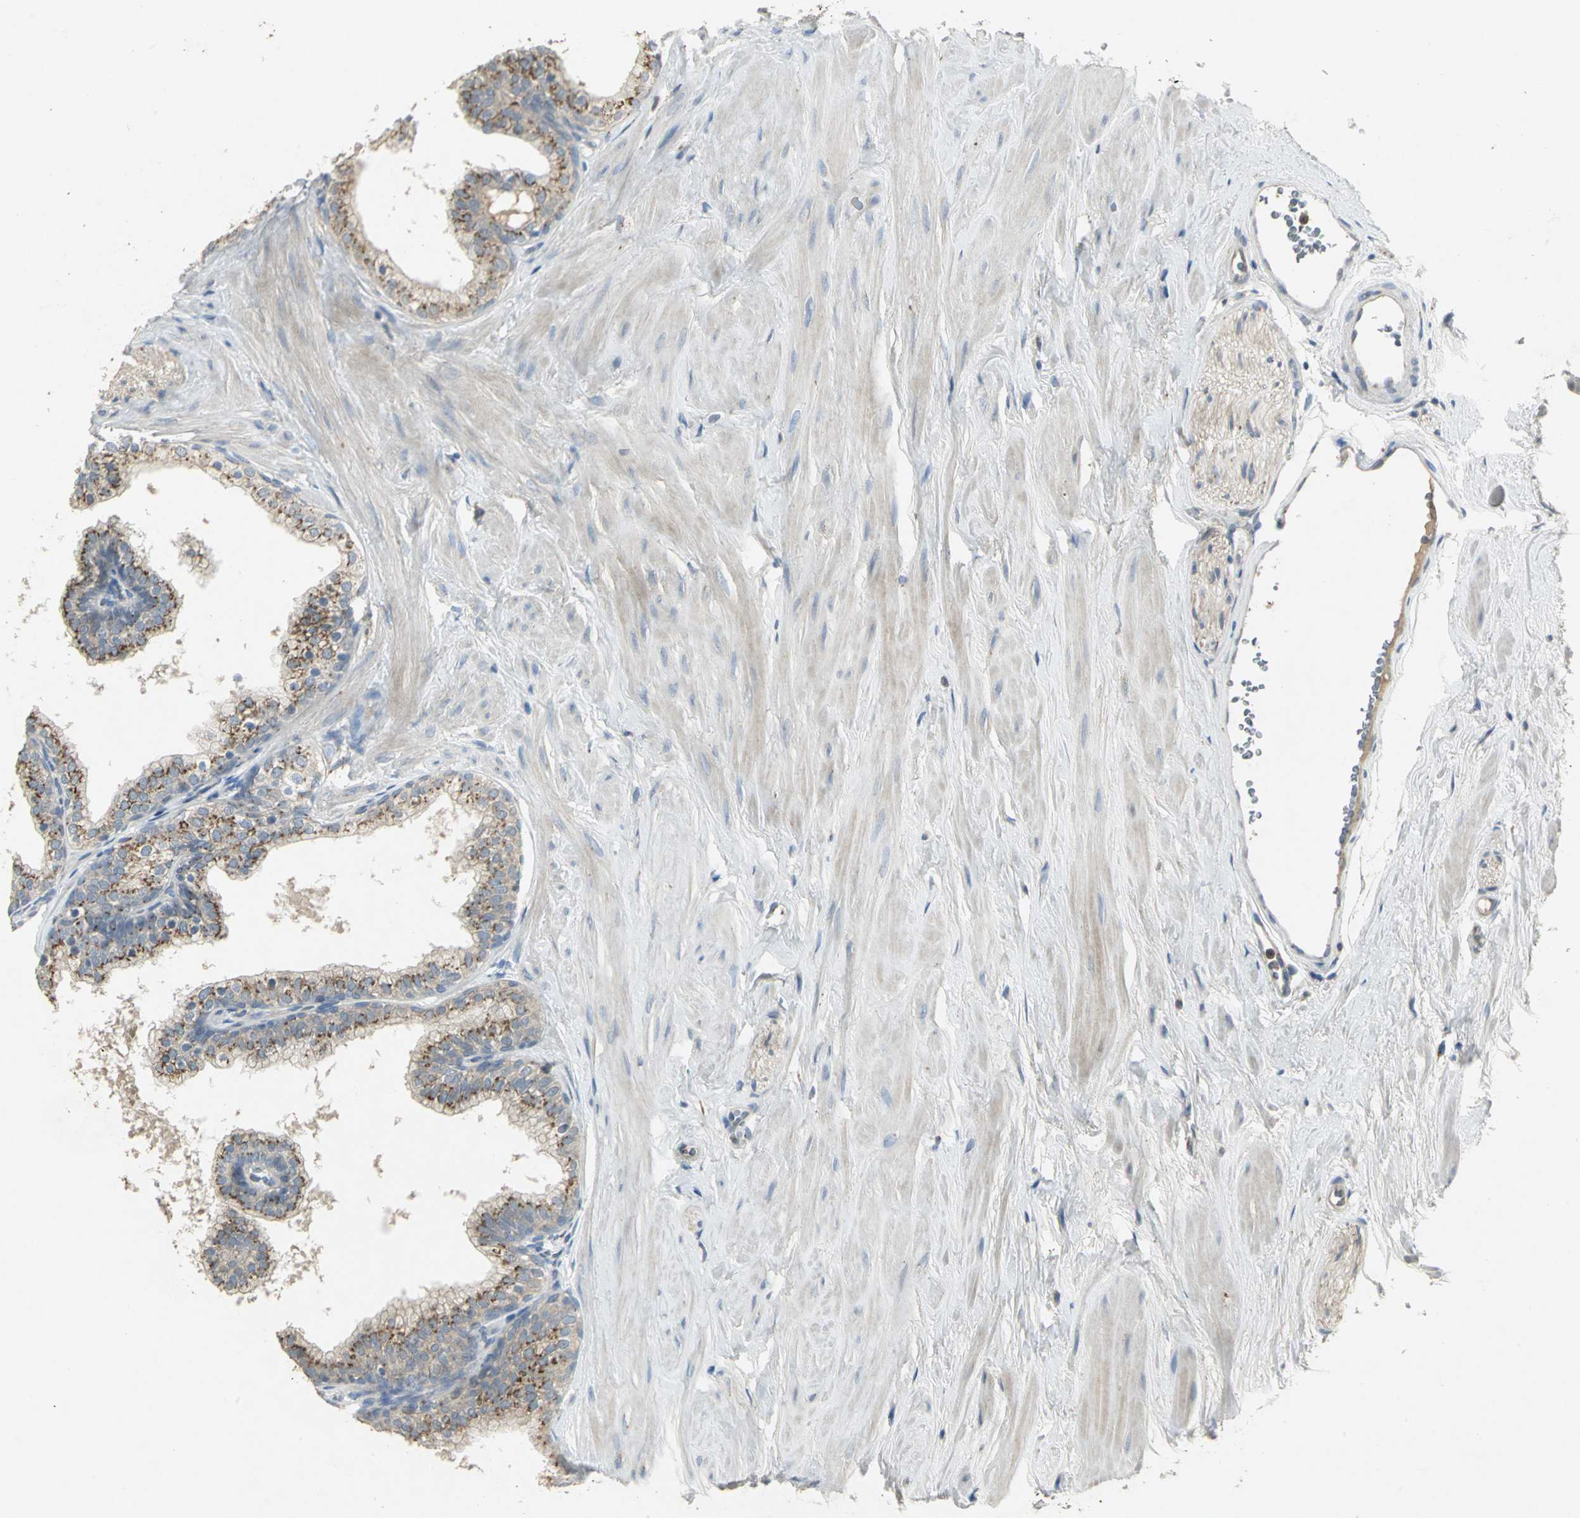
{"staining": {"intensity": "strong", "quantity": ">75%", "location": "cytoplasmic/membranous"}, "tissue": "prostate", "cell_type": "Glandular cells", "image_type": "normal", "snomed": [{"axis": "morphology", "description": "Normal tissue, NOS"}, {"axis": "topography", "description": "Prostate"}], "caption": "IHC staining of benign prostate, which reveals high levels of strong cytoplasmic/membranous staining in about >75% of glandular cells indicating strong cytoplasmic/membranous protein positivity. The staining was performed using DAB (3,3'-diaminobenzidine) (brown) for protein detection and nuclei were counterstained in hematoxylin (blue).", "gene": "TM9SF2", "patient": {"sex": "male", "age": 60}}